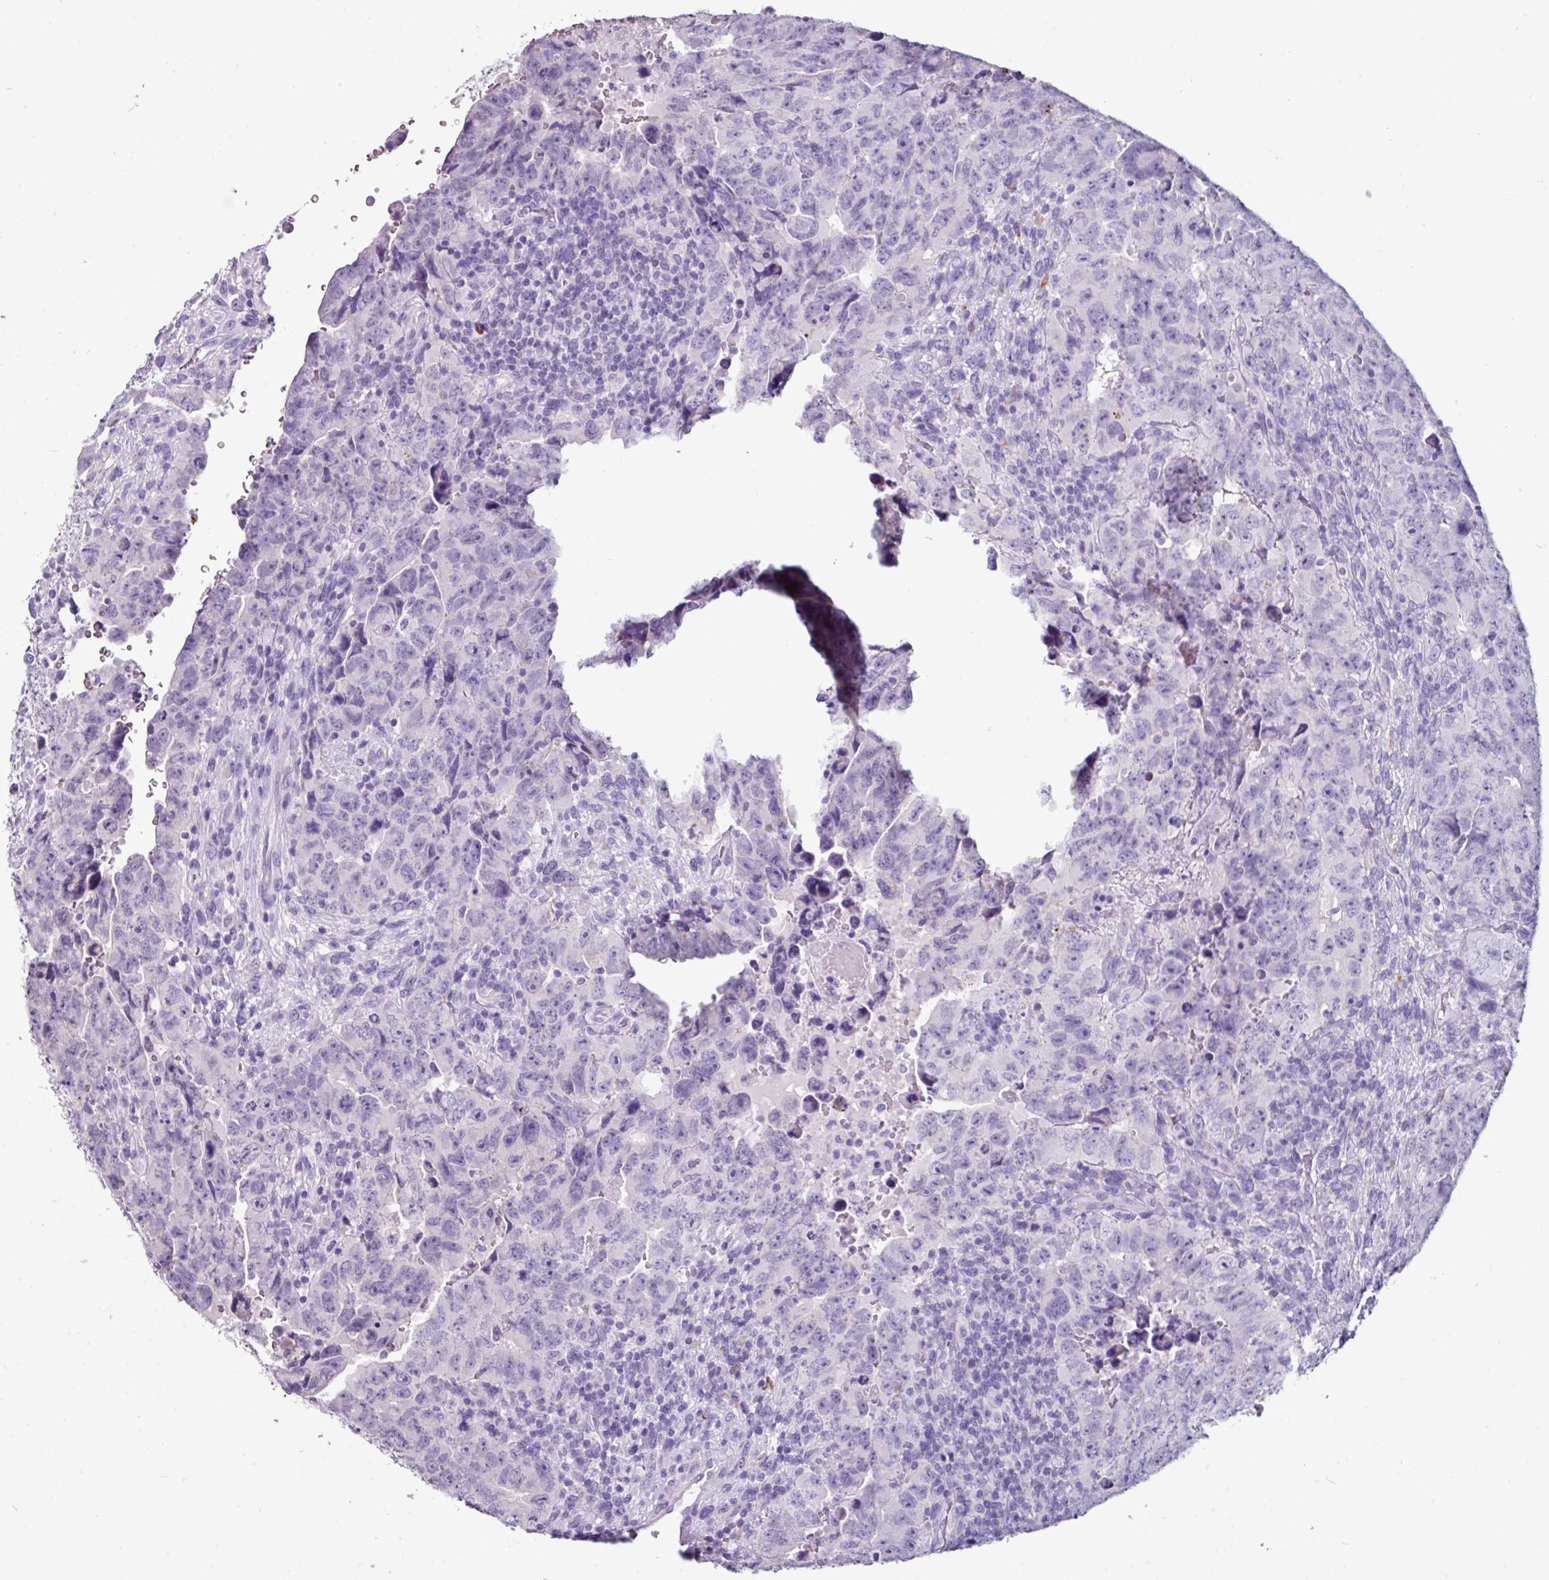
{"staining": {"intensity": "negative", "quantity": "none", "location": "none"}, "tissue": "testis cancer", "cell_type": "Tumor cells", "image_type": "cancer", "snomed": [{"axis": "morphology", "description": "Carcinoma, Embryonal, NOS"}, {"axis": "topography", "description": "Testis"}], "caption": "Immunohistochemistry micrograph of human embryonal carcinoma (testis) stained for a protein (brown), which shows no staining in tumor cells.", "gene": "GLP2R", "patient": {"sex": "male", "age": 24}}